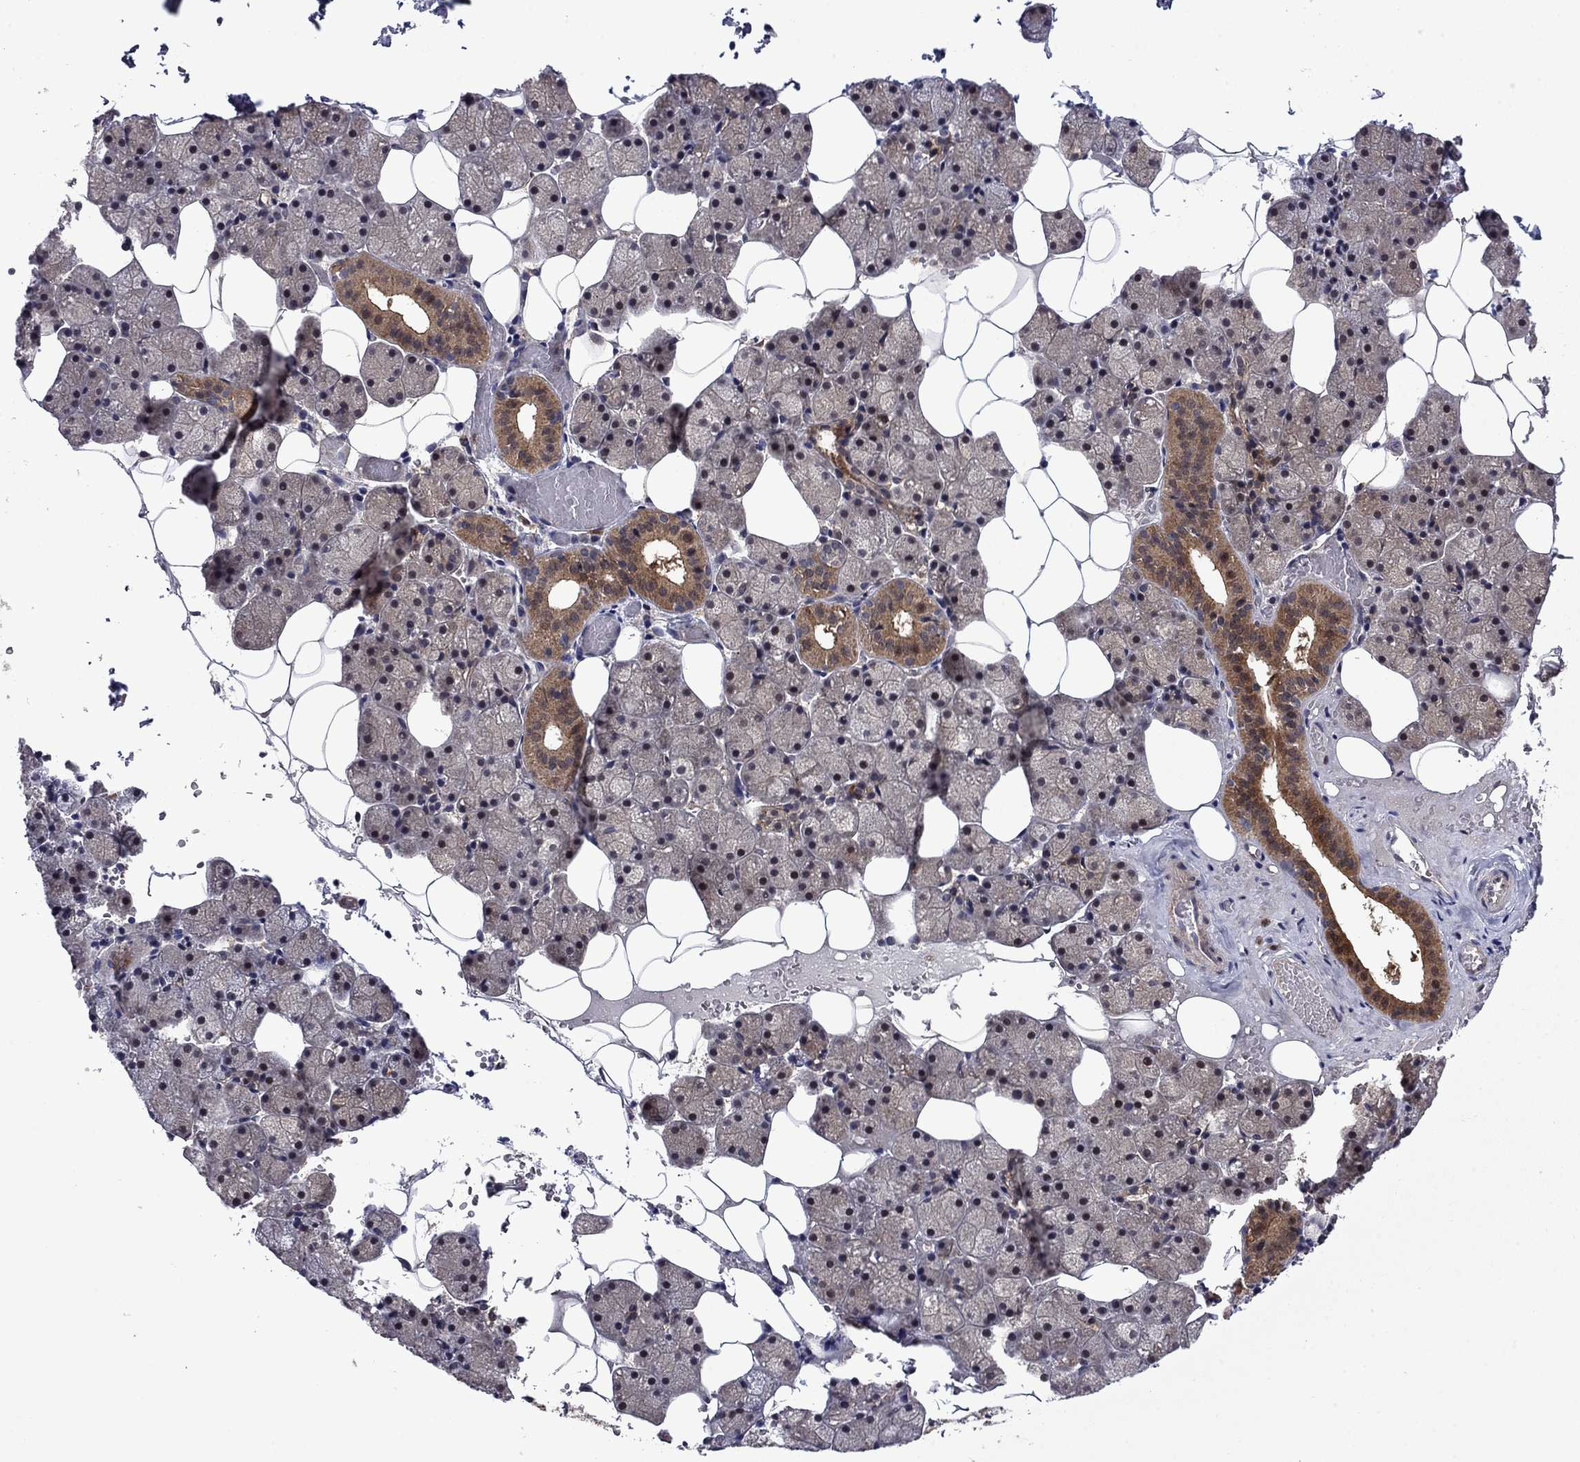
{"staining": {"intensity": "moderate", "quantity": "25%-75%", "location": "cytoplasmic/membranous"}, "tissue": "salivary gland", "cell_type": "Glandular cells", "image_type": "normal", "snomed": [{"axis": "morphology", "description": "Normal tissue, NOS"}, {"axis": "topography", "description": "Salivary gland"}], "caption": "Immunohistochemistry (IHC) image of normal salivary gland stained for a protein (brown), which exhibits medium levels of moderate cytoplasmic/membranous positivity in about 25%-75% of glandular cells.", "gene": "TPMT", "patient": {"sex": "male", "age": 38}}